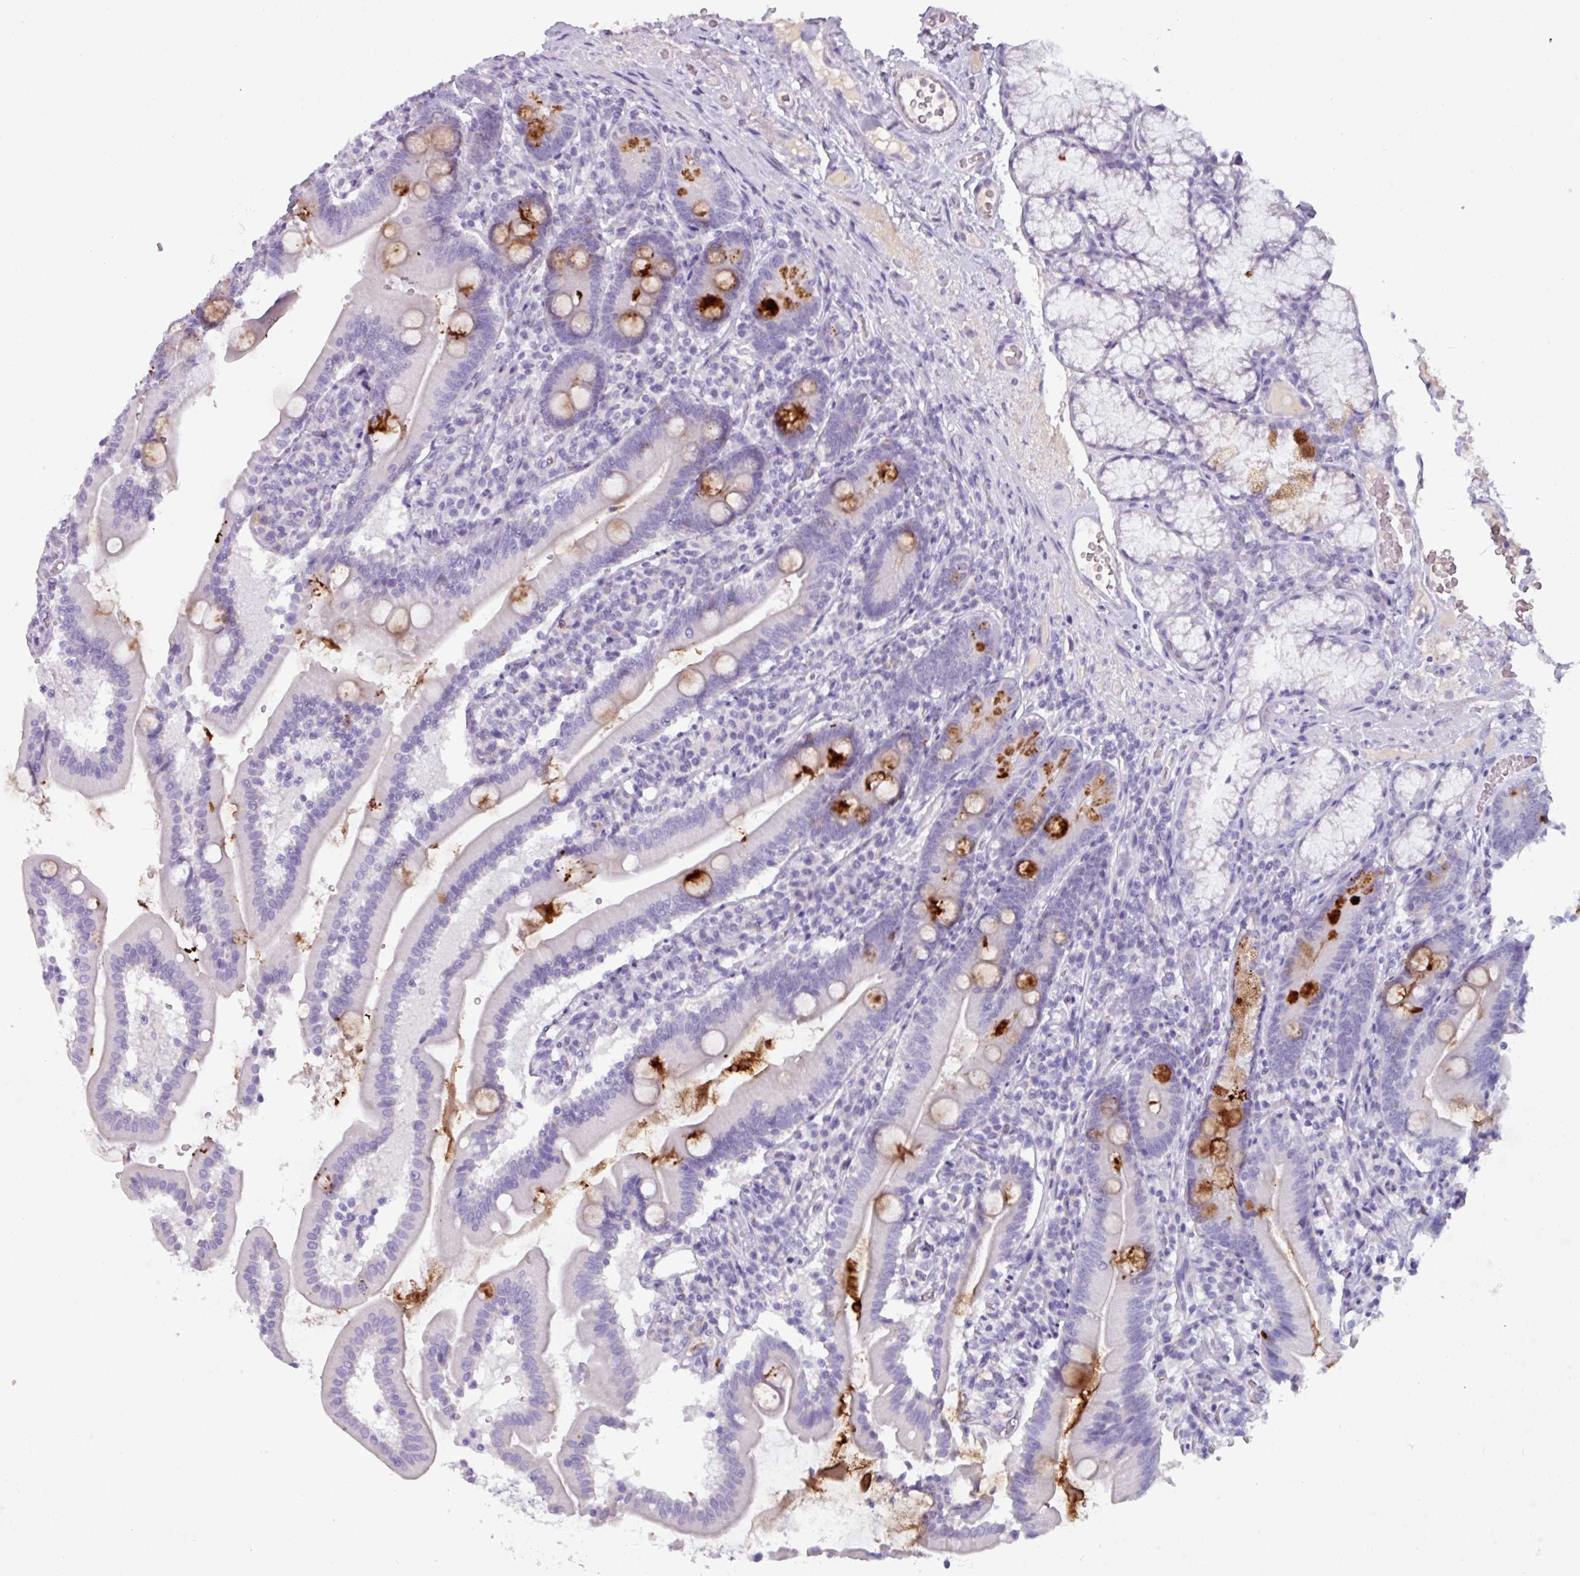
{"staining": {"intensity": "strong", "quantity": "<25%", "location": "cytoplasmic/membranous"}, "tissue": "duodenum", "cell_type": "Glandular cells", "image_type": "normal", "snomed": [{"axis": "morphology", "description": "Normal tissue, NOS"}, {"axis": "topography", "description": "Duodenum"}], "caption": "Immunohistochemistry (IHC) of normal duodenum shows medium levels of strong cytoplasmic/membranous expression in about <25% of glandular cells. (Brightfield microscopy of DAB IHC at high magnification).", "gene": "OR2T10", "patient": {"sex": "female", "age": 67}}